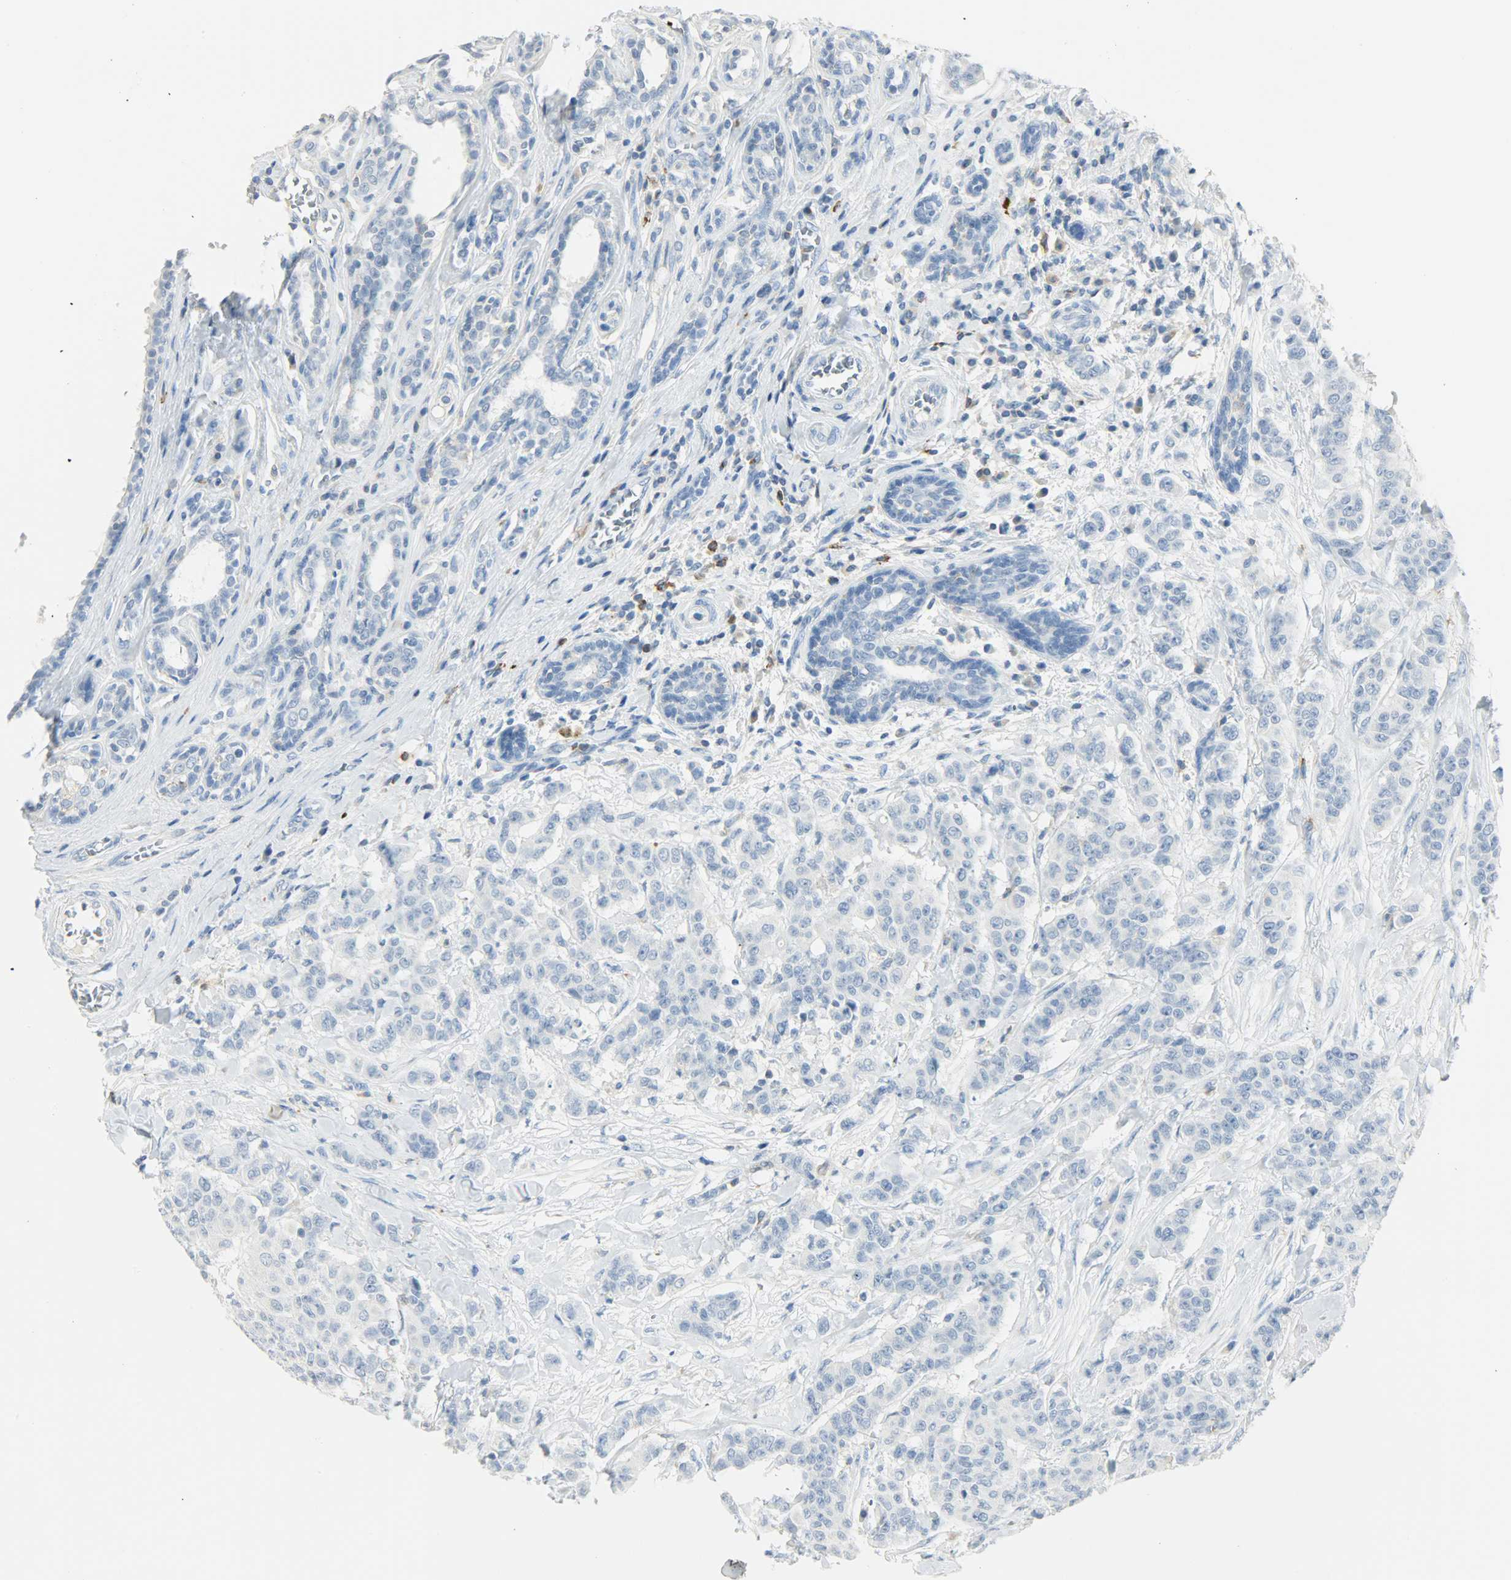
{"staining": {"intensity": "negative", "quantity": "none", "location": "none"}, "tissue": "breast cancer", "cell_type": "Tumor cells", "image_type": "cancer", "snomed": [{"axis": "morphology", "description": "Duct carcinoma"}, {"axis": "topography", "description": "Breast"}], "caption": "This is an IHC image of breast invasive ductal carcinoma. There is no positivity in tumor cells.", "gene": "PTPN6", "patient": {"sex": "female", "age": 40}}